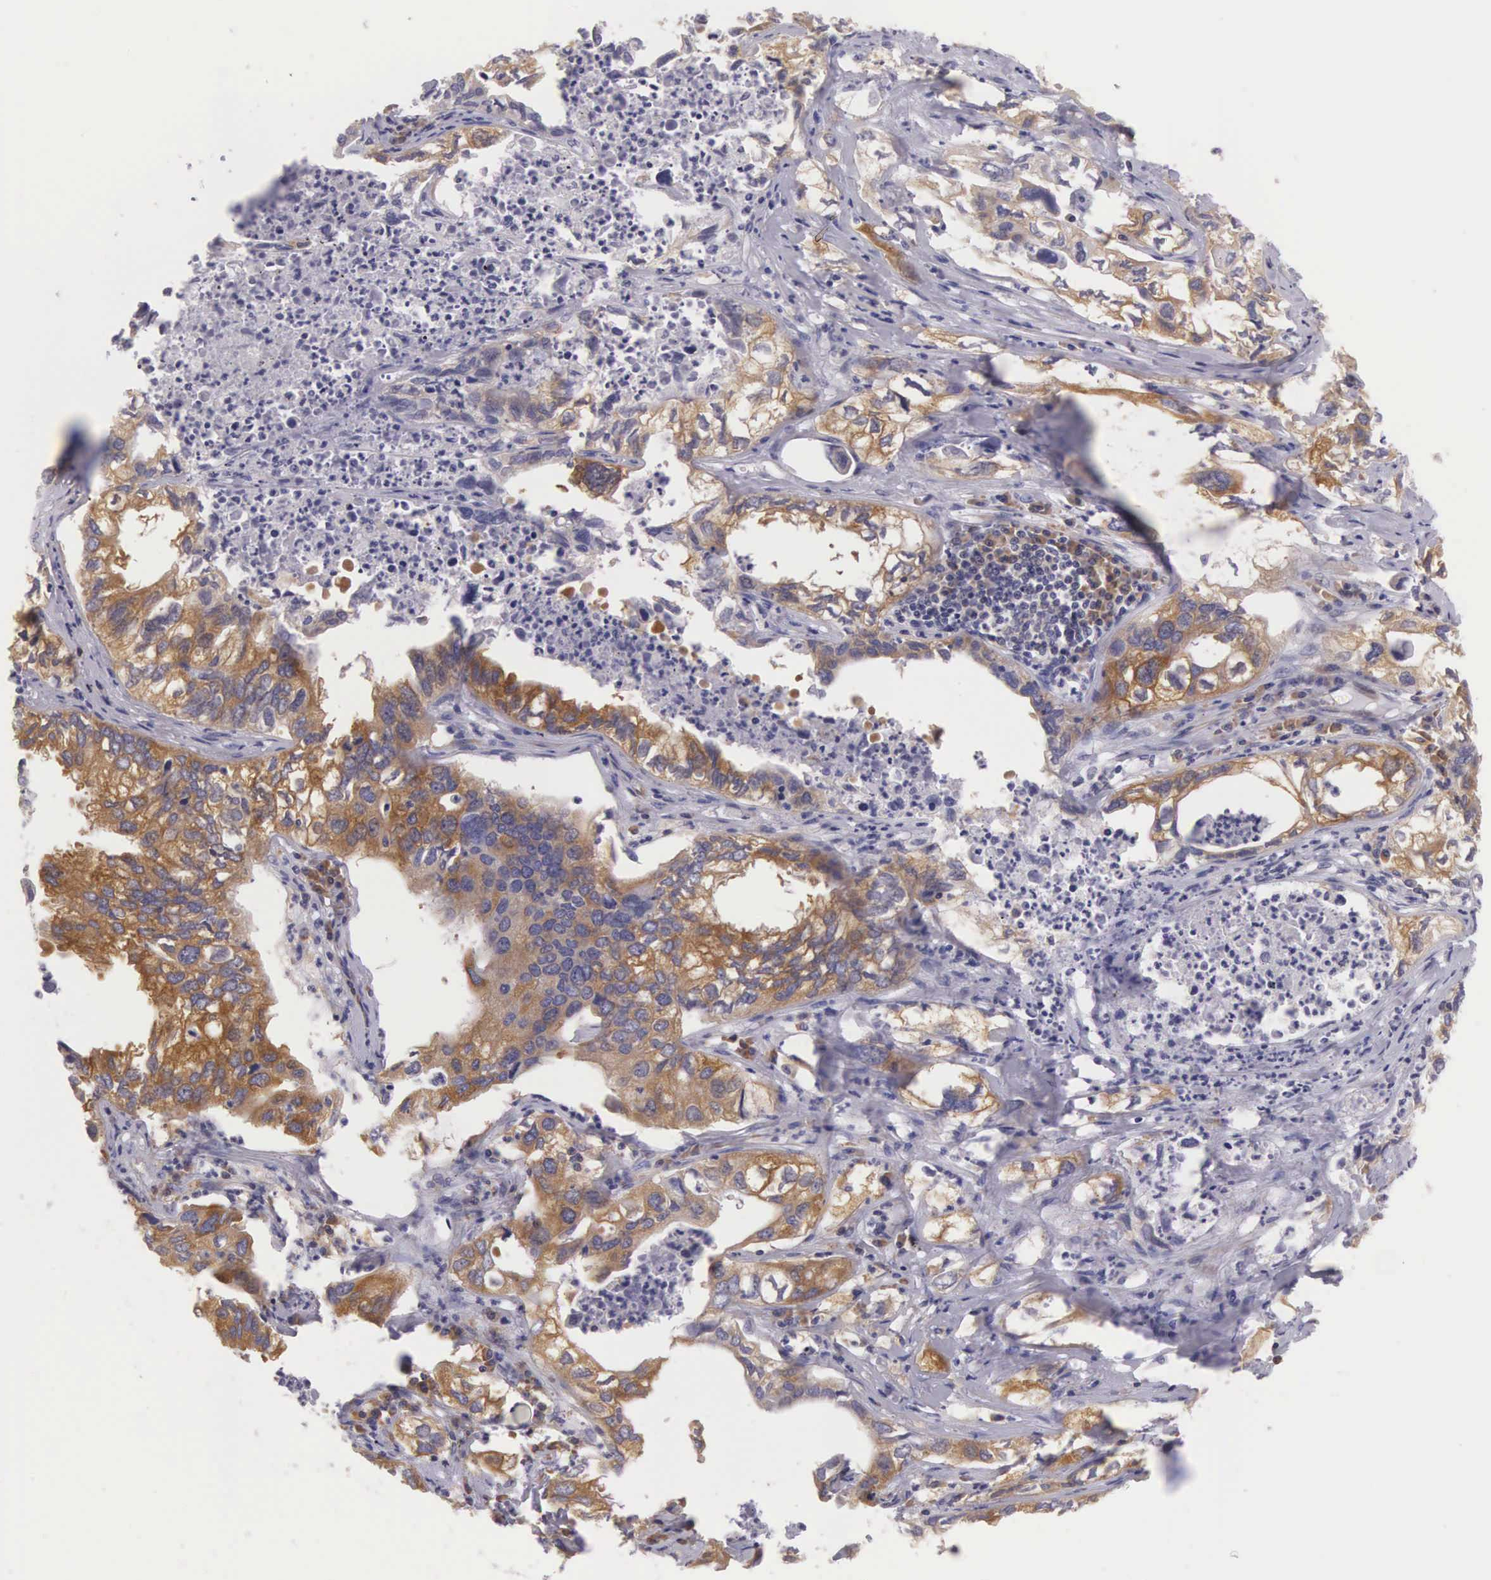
{"staining": {"intensity": "moderate", "quantity": "25%-75%", "location": "cytoplasmic/membranous"}, "tissue": "lung cancer", "cell_type": "Tumor cells", "image_type": "cancer", "snomed": [{"axis": "morphology", "description": "Adenocarcinoma, NOS"}, {"axis": "topography", "description": "Lung"}], "caption": "This is a photomicrograph of IHC staining of adenocarcinoma (lung), which shows moderate positivity in the cytoplasmic/membranous of tumor cells.", "gene": "OSBPL3", "patient": {"sex": "male", "age": 48}}